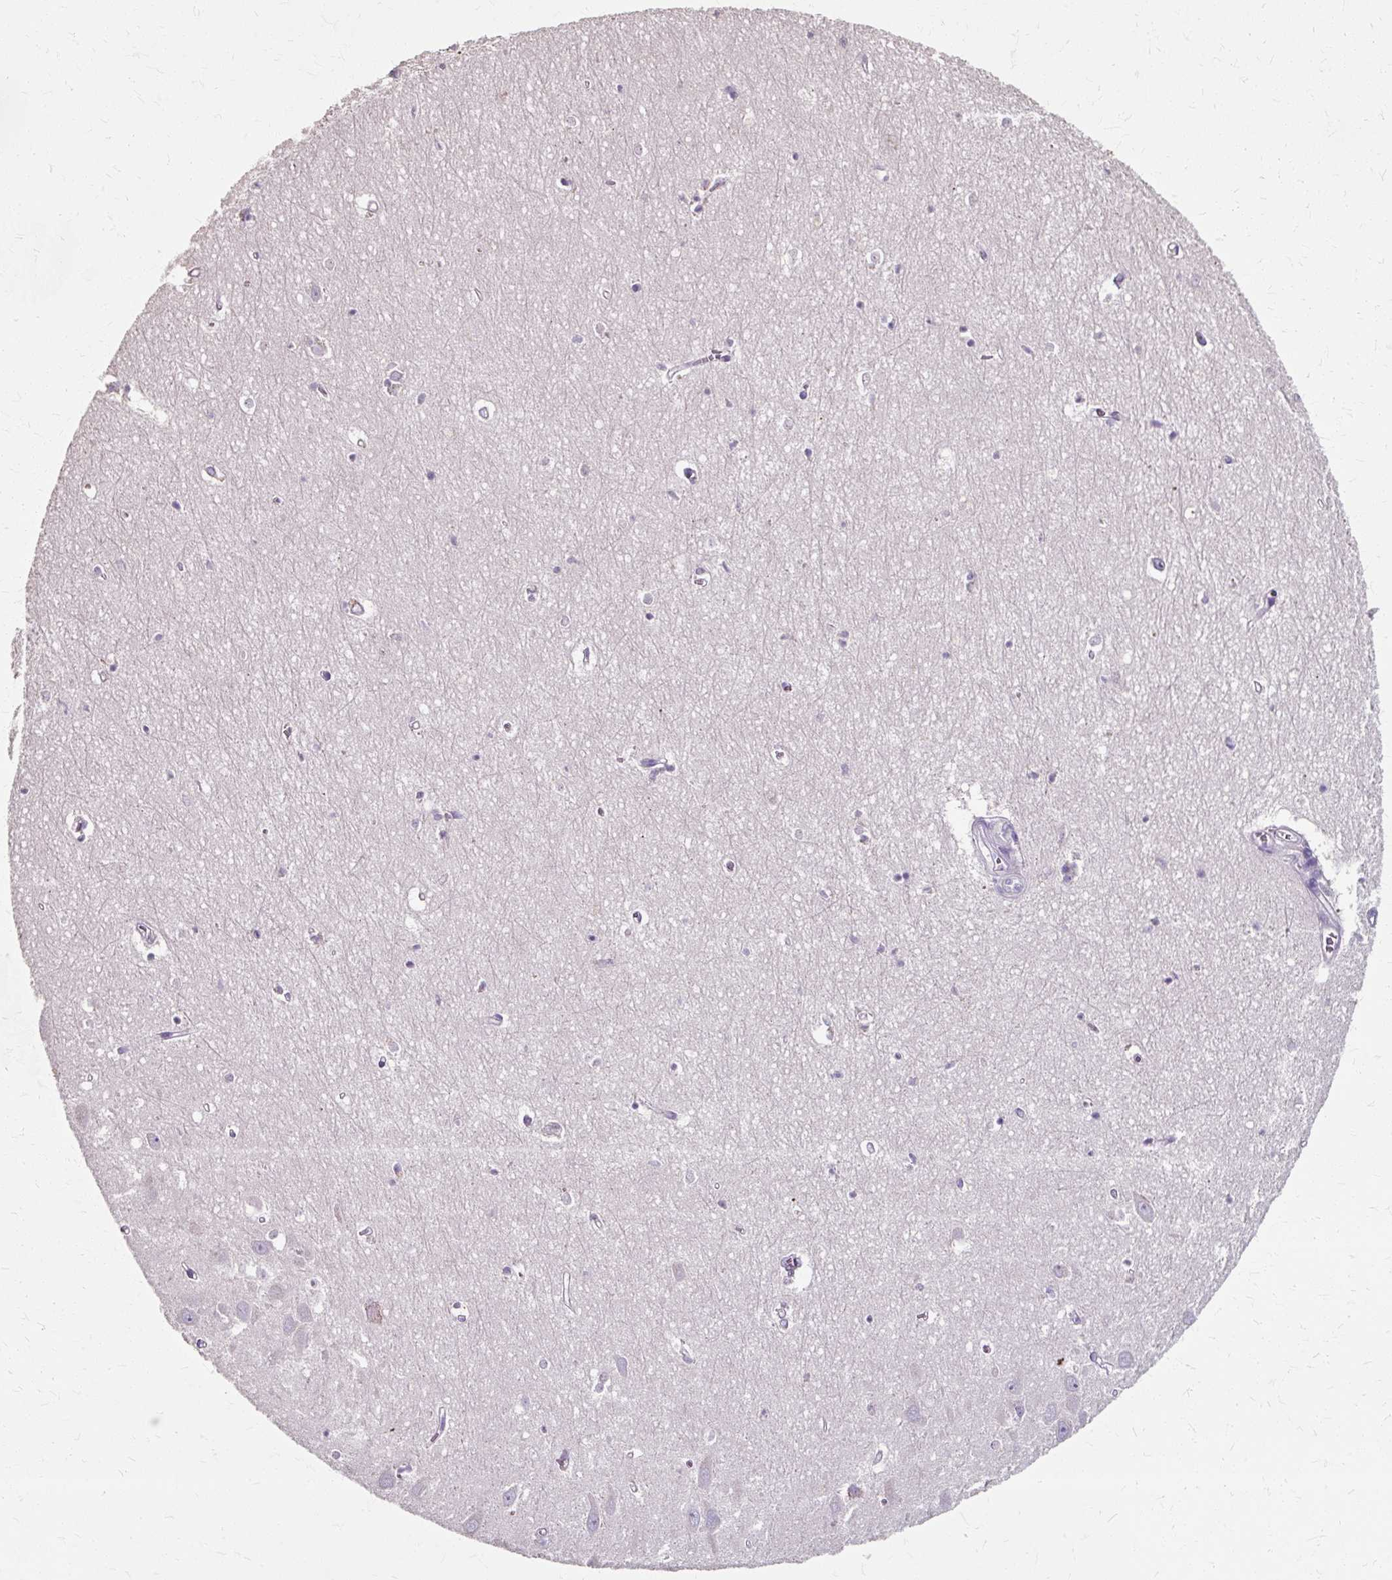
{"staining": {"intensity": "negative", "quantity": "none", "location": "none"}, "tissue": "hippocampus", "cell_type": "Glial cells", "image_type": "normal", "snomed": [{"axis": "morphology", "description": "Normal tissue, NOS"}, {"axis": "topography", "description": "Hippocampus"}], "caption": "Immunohistochemical staining of normal hippocampus displays no significant positivity in glial cells.", "gene": "KLHL24", "patient": {"sex": "female", "age": 64}}